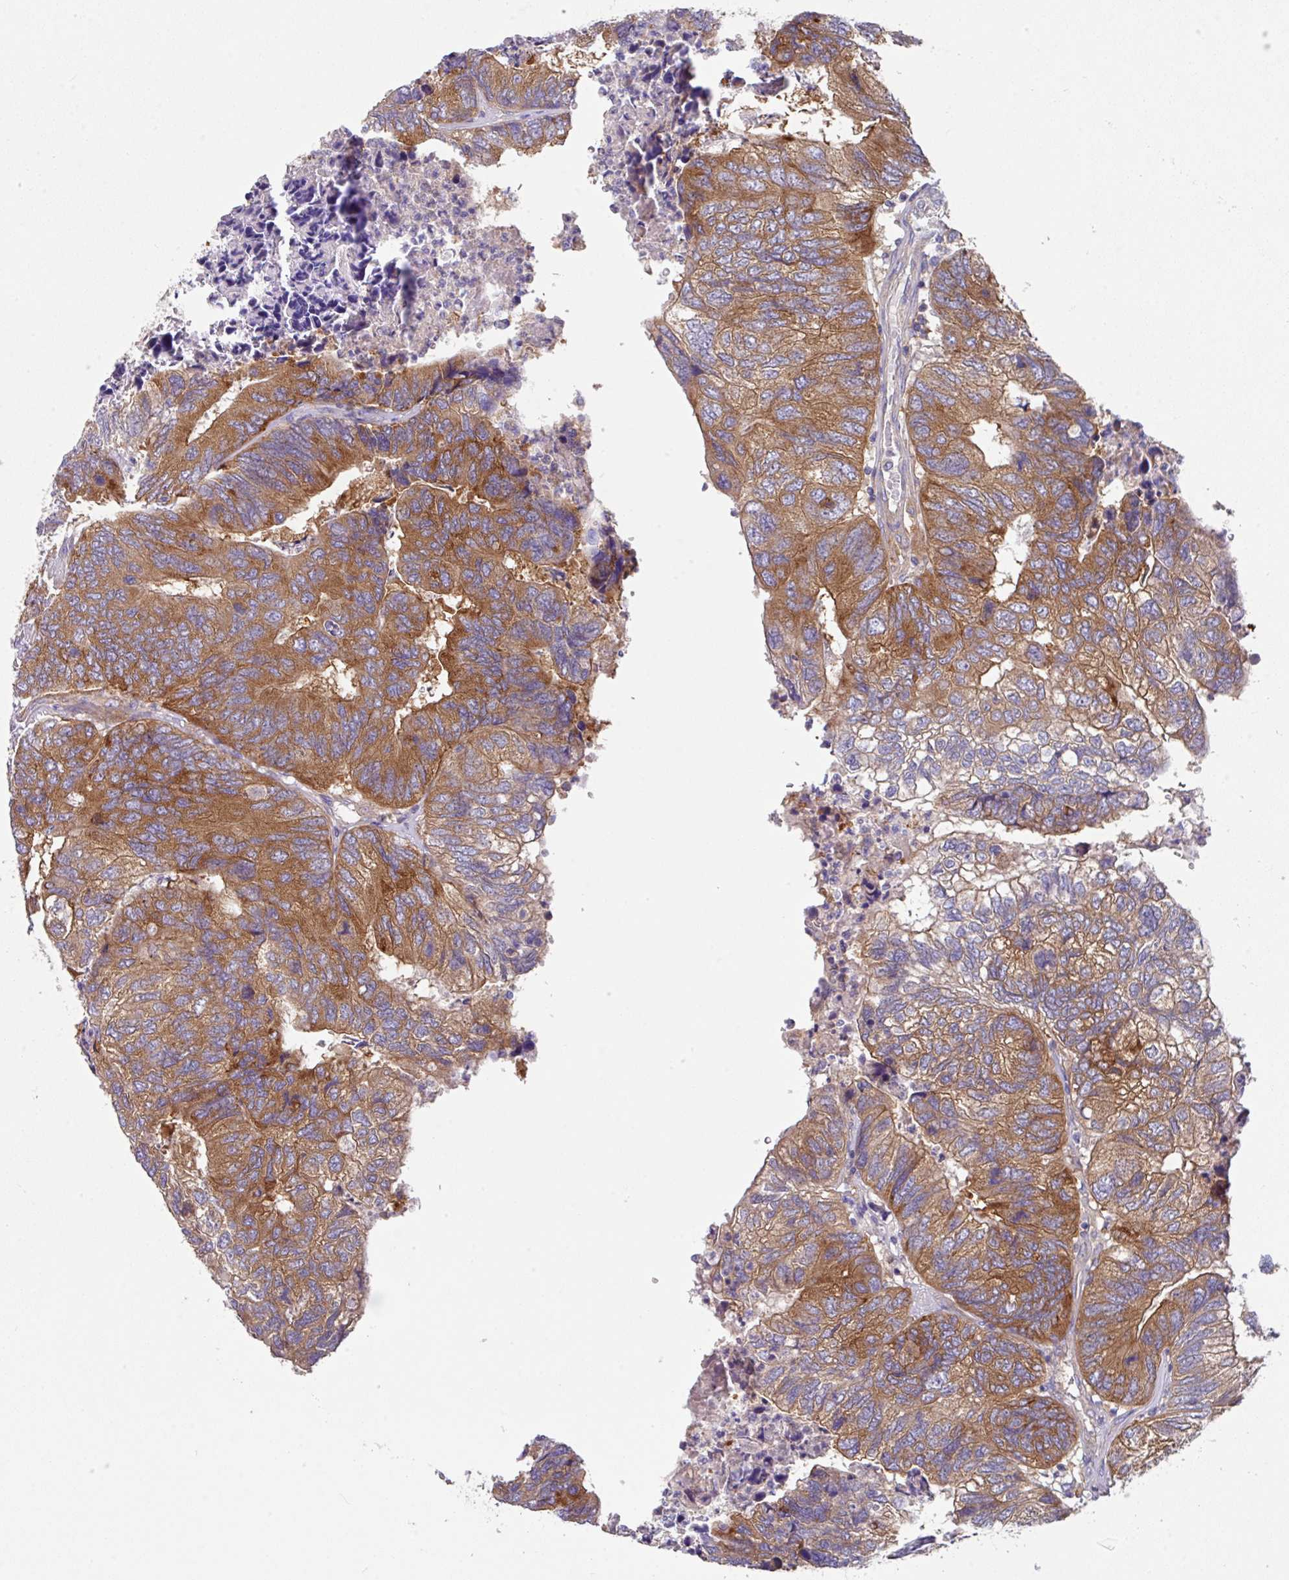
{"staining": {"intensity": "moderate", "quantity": ">75%", "location": "cytoplasmic/membranous"}, "tissue": "colorectal cancer", "cell_type": "Tumor cells", "image_type": "cancer", "snomed": [{"axis": "morphology", "description": "Adenocarcinoma, NOS"}, {"axis": "topography", "description": "Colon"}], "caption": "Immunohistochemistry (IHC) micrograph of neoplastic tissue: human adenocarcinoma (colorectal) stained using immunohistochemistry (IHC) shows medium levels of moderate protein expression localized specifically in the cytoplasmic/membranous of tumor cells, appearing as a cytoplasmic/membranous brown color.", "gene": "EIF4B", "patient": {"sex": "female", "age": 67}}